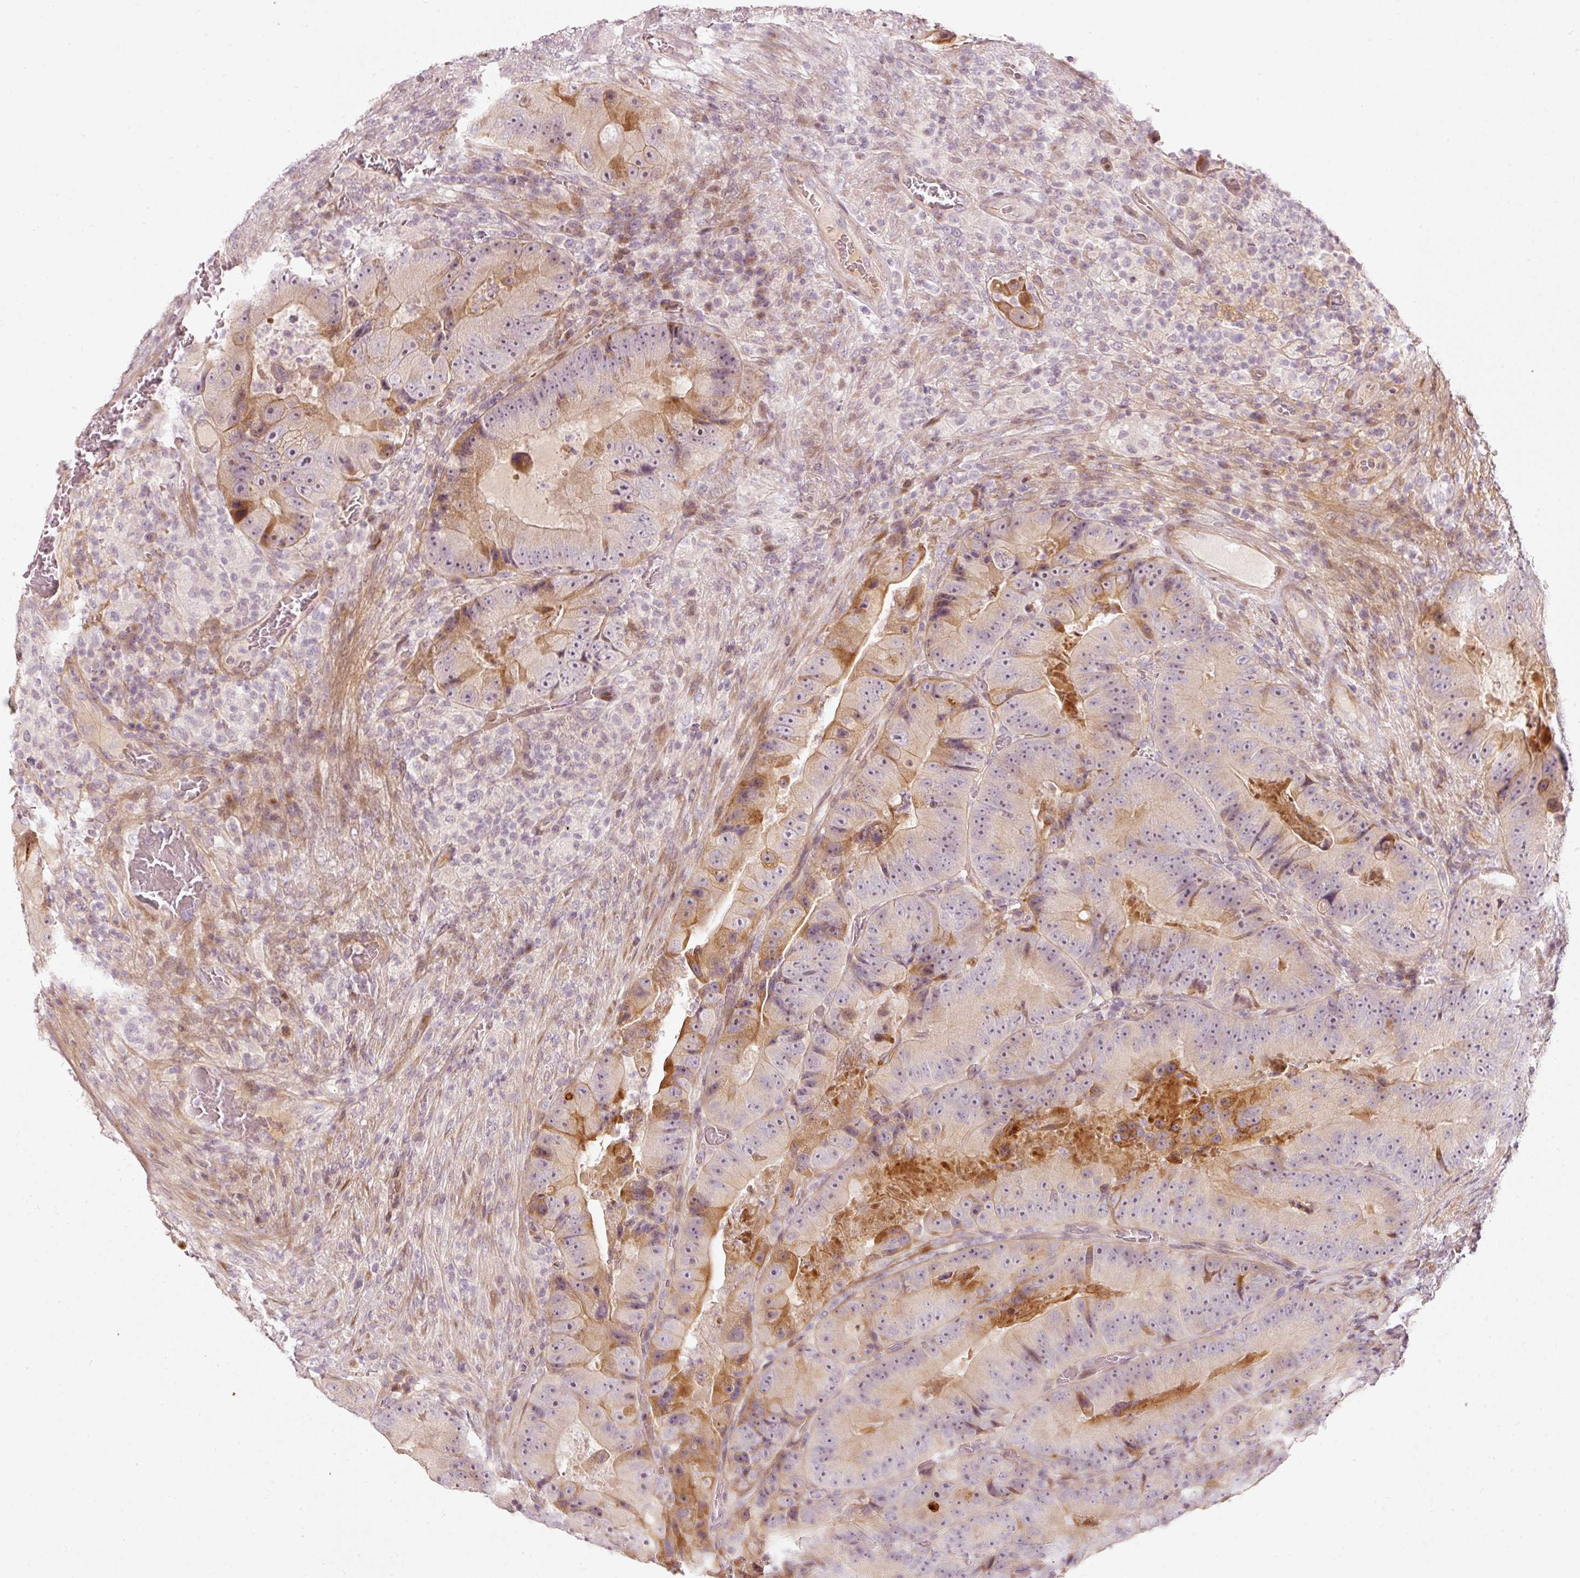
{"staining": {"intensity": "negative", "quantity": "none", "location": "none"}, "tissue": "colorectal cancer", "cell_type": "Tumor cells", "image_type": "cancer", "snomed": [{"axis": "morphology", "description": "Adenocarcinoma, NOS"}, {"axis": "topography", "description": "Colon"}], "caption": "DAB (3,3'-diaminobenzidine) immunohistochemical staining of colorectal adenocarcinoma displays no significant positivity in tumor cells. The staining is performed using DAB brown chromogen with nuclei counter-stained in using hematoxylin.", "gene": "SLC20A1", "patient": {"sex": "female", "age": 86}}